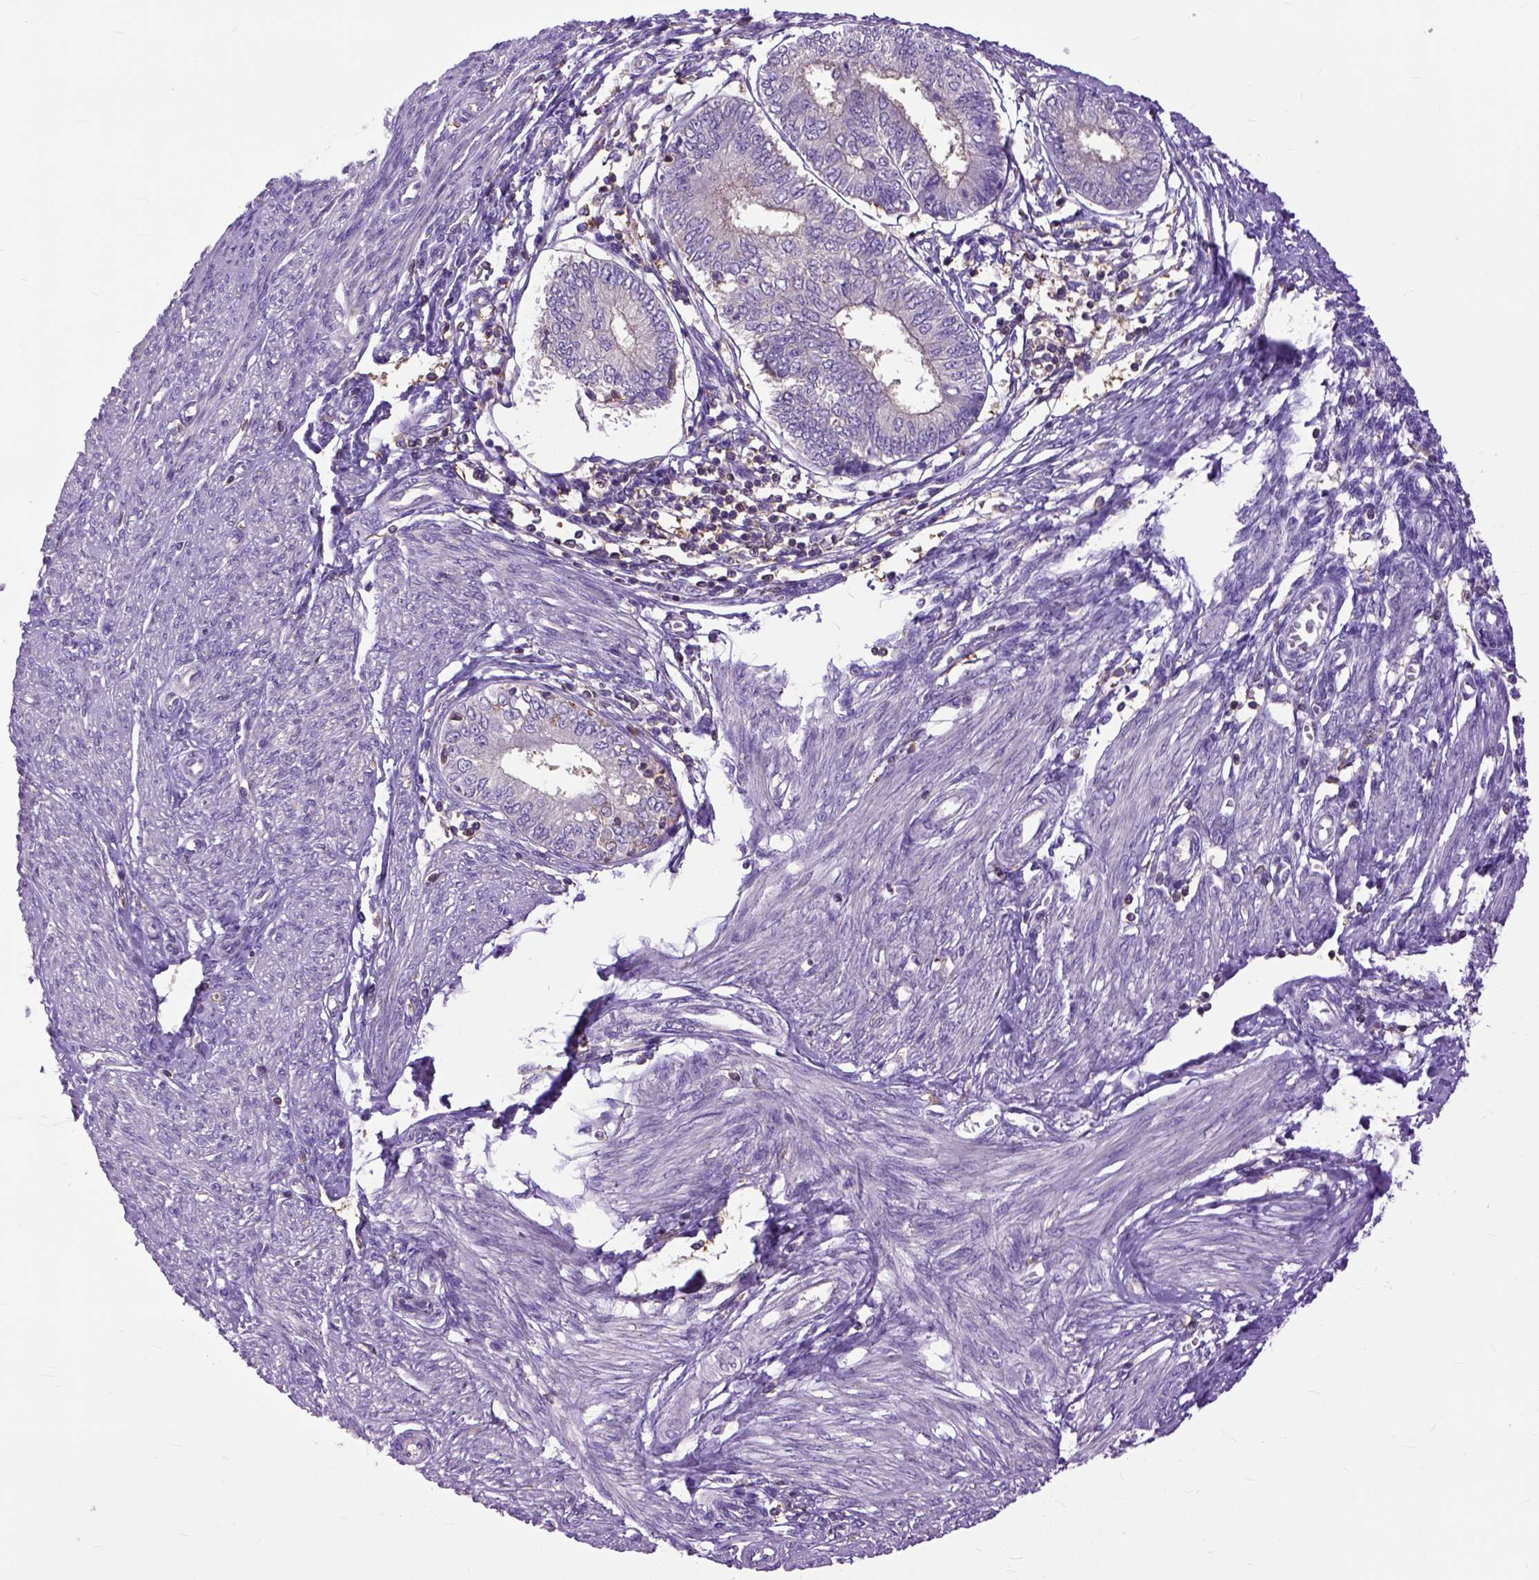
{"staining": {"intensity": "negative", "quantity": "none", "location": "none"}, "tissue": "endometrial cancer", "cell_type": "Tumor cells", "image_type": "cancer", "snomed": [{"axis": "morphology", "description": "Adenocarcinoma, NOS"}, {"axis": "topography", "description": "Endometrium"}], "caption": "Adenocarcinoma (endometrial) stained for a protein using immunohistochemistry displays no staining tumor cells.", "gene": "NAMPT", "patient": {"sex": "female", "age": 68}}